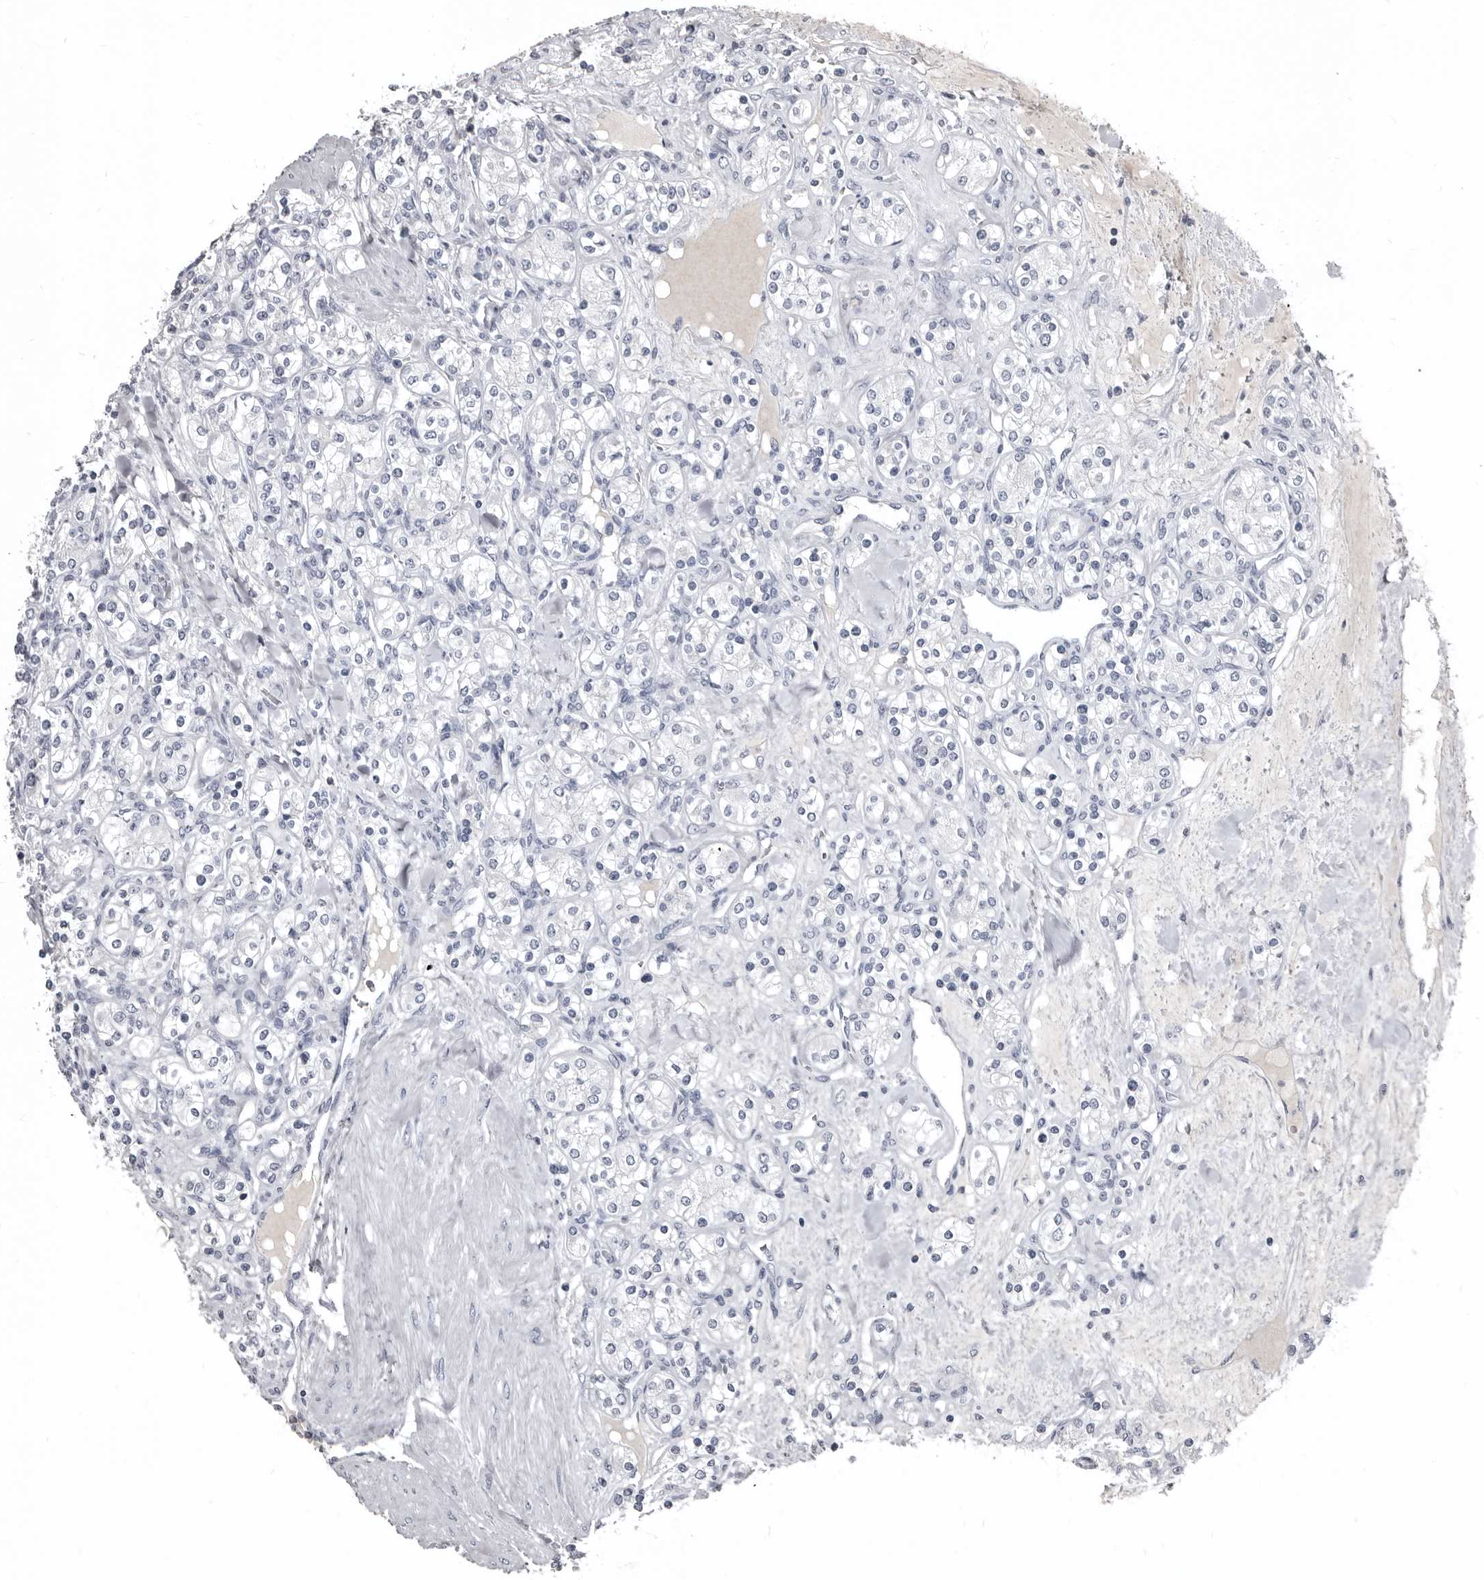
{"staining": {"intensity": "negative", "quantity": "none", "location": "none"}, "tissue": "renal cancer", "cell_type": "Tumor cells", "image_type": "cancer", "snomed": [{"axis": "morphology", "description": "Adenocarcinoma, NOS"}, {"axis": "topography", "description": "Kidney"}], "caption": "An immunohistochemistry (IHC) photomicrograph of renal adenocarcinoma is shown. There is no staining in tumor cells of renal adenocarcinoma.", "gene": "GREB1", "patient": {"sex": "male", "age": 77}}